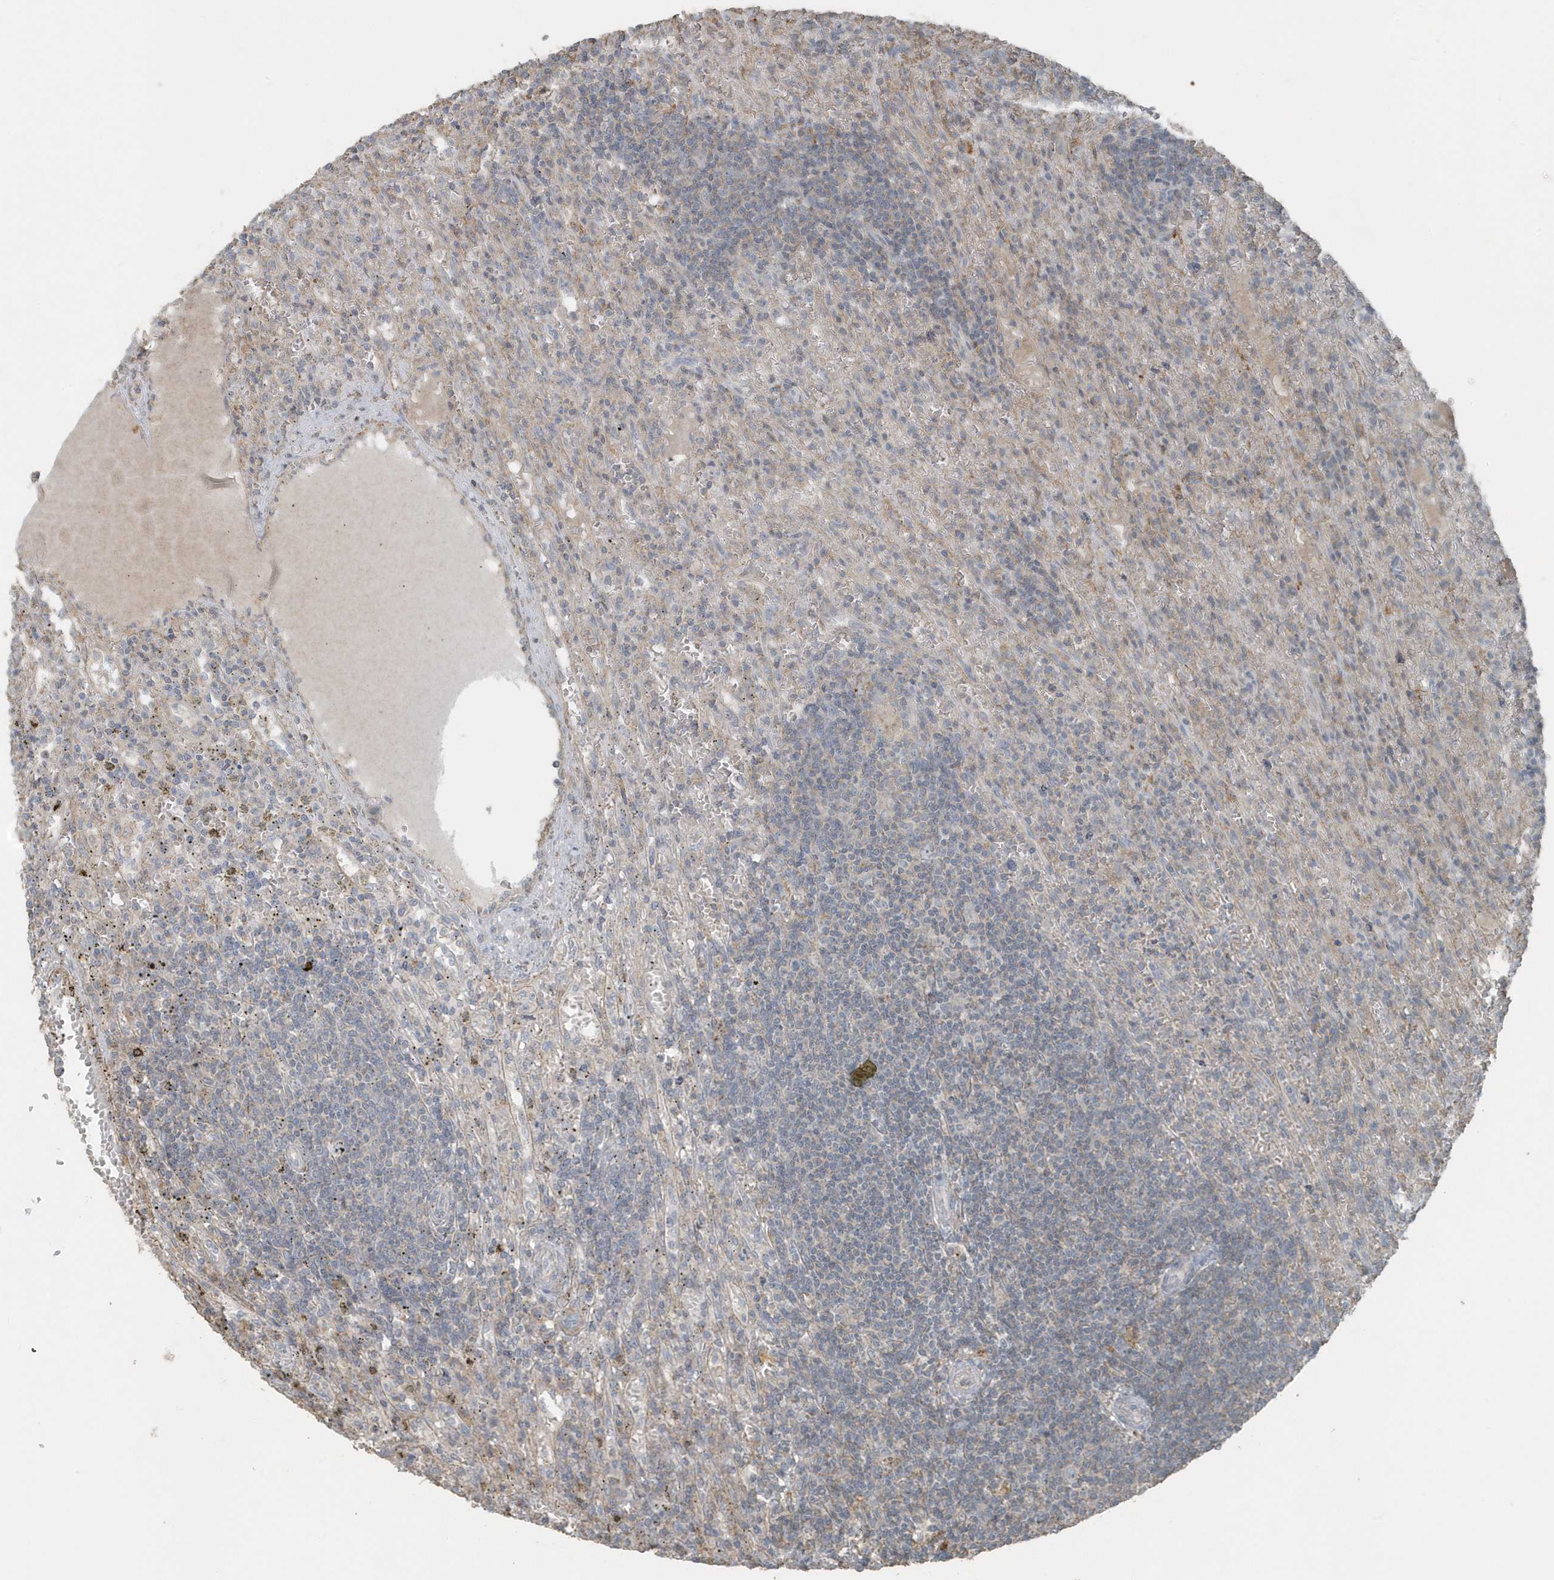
{"staining": {"intensity": "negative", "quantity": "none", "location": "none"}, "tissue": "lymphoma", "cell_type": "Tumor cells", "image_type": "cancer", "snomed": [{"axis": "morphology", "description": "Malignant lymphoma, non-Hodgkin's type, Low grade"}, {"axis": "topography", "description": "Spleen"}], "caption": "The image shows no staining of tumor cells in lymphoma.", "gene": "ACTC1", "patient": {"sex": "male", "age": 76}}